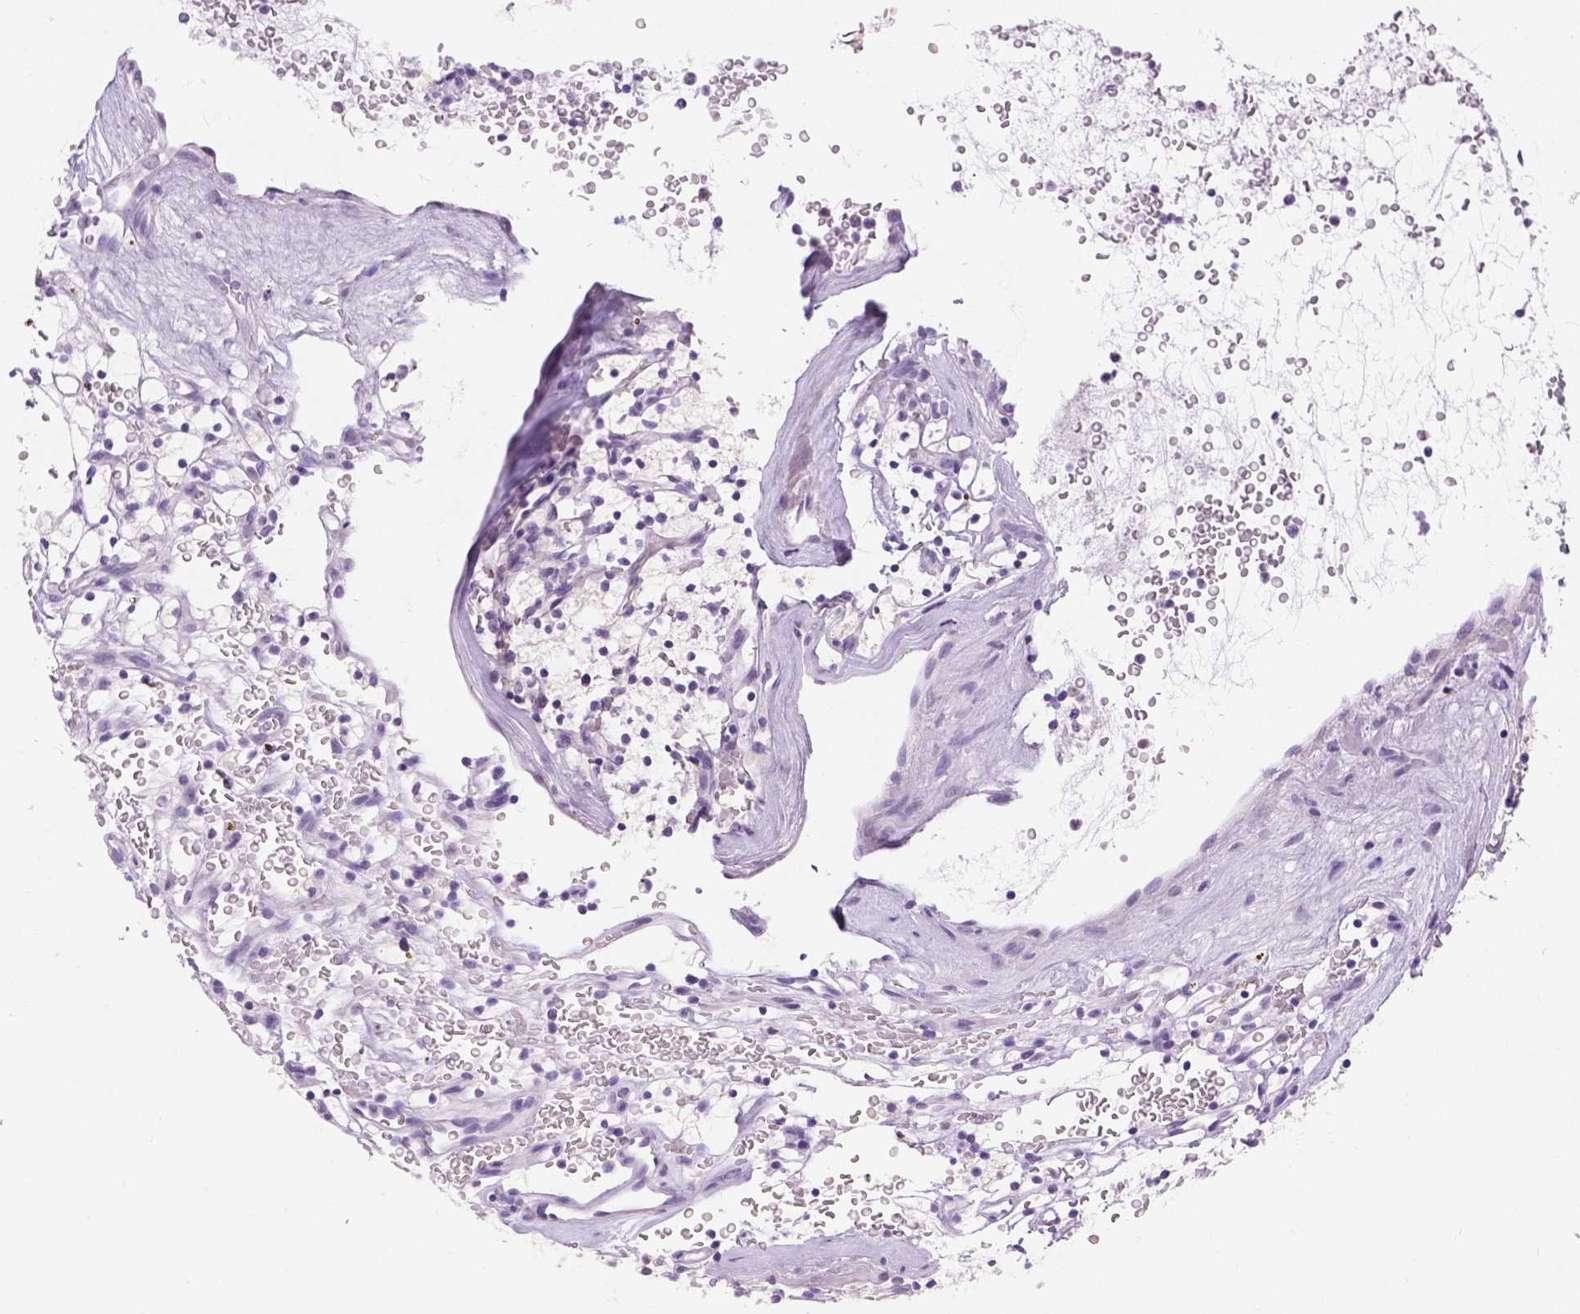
{"staining": {"intensity": "negative", "quantity": "none", "location": "none"}, "tissue": "renal cancer", "cell_type": "Tumor cells", "image_type": "cancer", "snomed": [{"axis": "morphology", "description": "Adenocarcinoma, NOS"}, {"axis": "topography", "description": "Kidney"}], "caption": "The immunohistochemistry image has no significant expression in tumor cells of adenocarcinoma (renal) tissue. (DAB (3,3'-diaminobenzidine) immunohistochemistry (IHC) visualized using brightfield microscopy, high magnification).", "gene": "TMEM38A", "patient": {"sex": "female", "age": 64}}